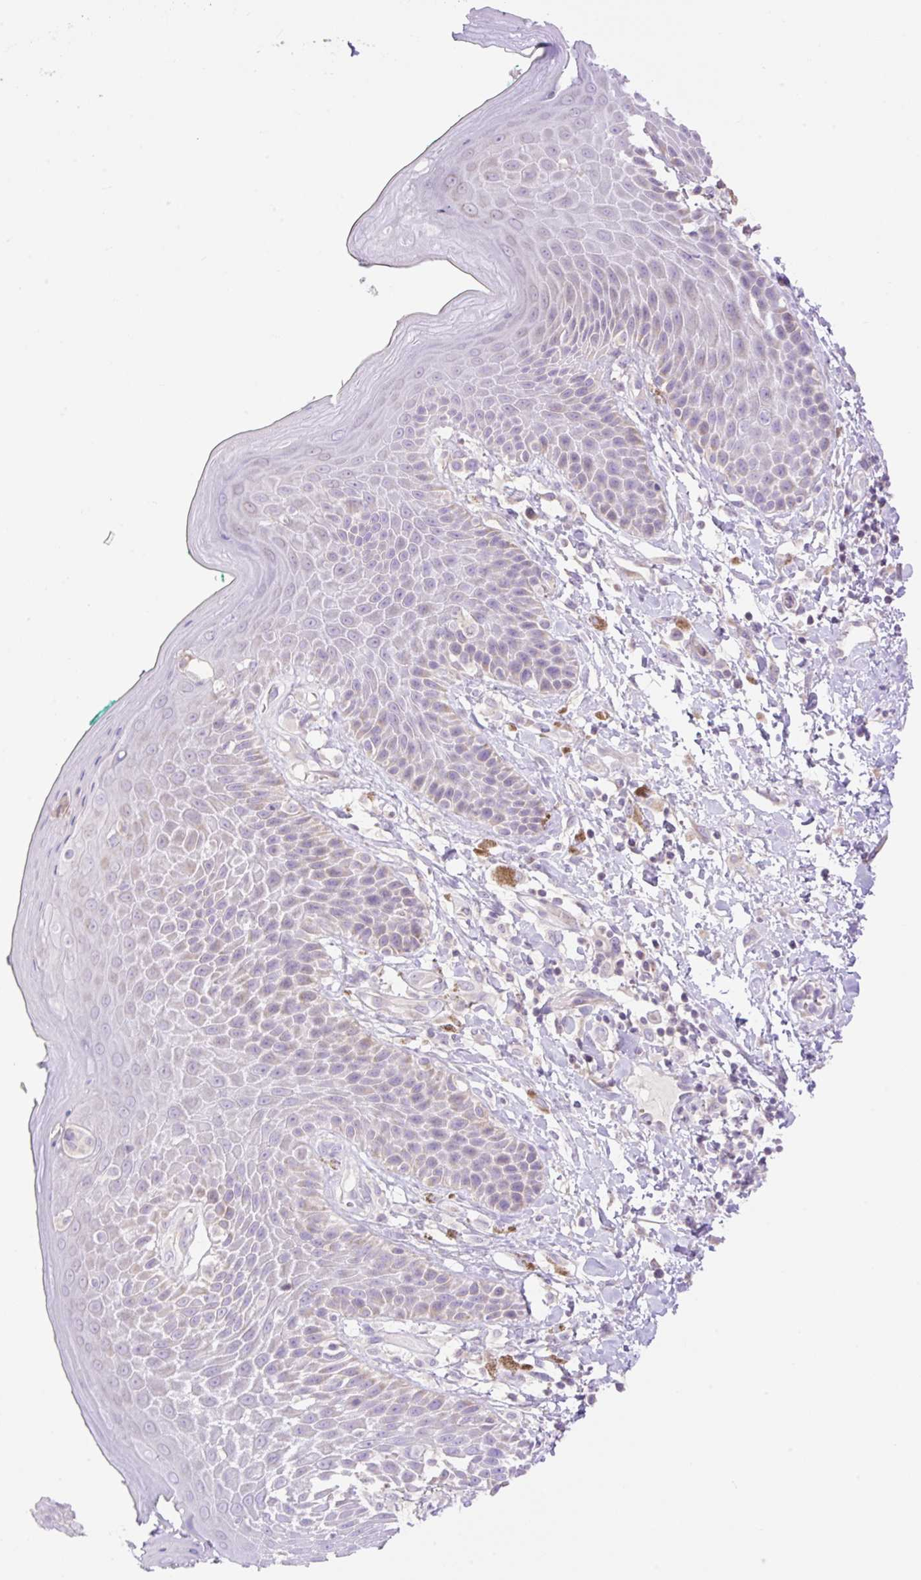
{"staining": {"intensity": "negative", "quantity": "none", "location": "none"}, "tissue": "skin", "cell_type": "Epidermal cells", "image_type": "normal", "snomed": [{"axis": "morphology", "description": "Normal tissue, NOS"}, {"axis": "topography", "description": "Peripheral nerve tissue"}], "caption": "High magnification brightfield microscopy of unremarkable skin stained with DAB (brown) and counterstained with hematoxylin (blue): epidermal cells show no significant positivity. (DAB (3,3'-diaminobenzidine) immunohistochemistry (IHC) with hematoxylin counter stain).", "gene": "VPS25", "patient": {"sex": "male", "age": 51}}